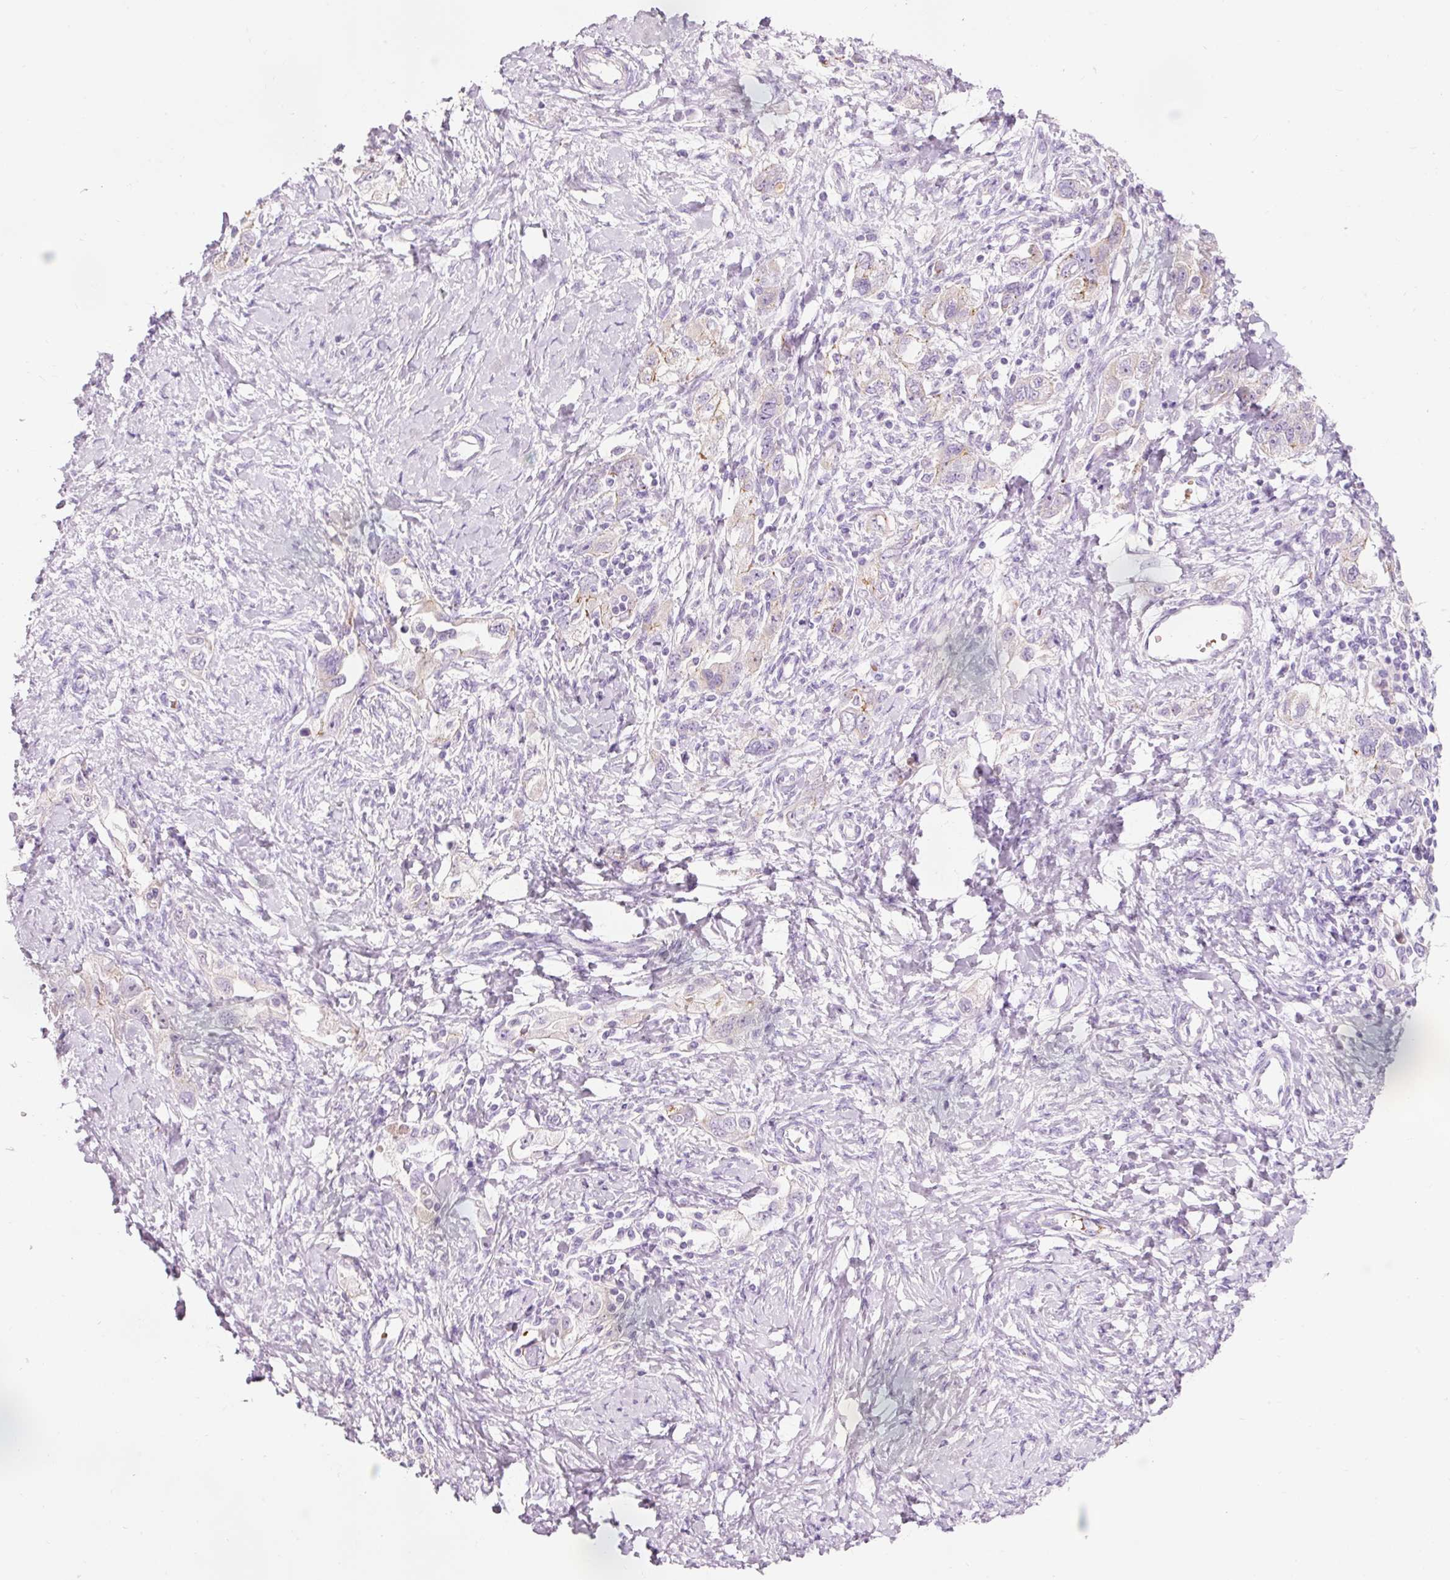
{"staining": {"intensity": "negative", "quantity": "none", "location": "none"}, "tissue": "ovarian cancer", "cell_type": "Tumor cells", "image_type": "cancer", "snomed": [{"axis": "morphology", "description": "Carcinoma, NOS"}, {"axis": "morphology", "description": "Cystadenocarcinoma, serous, NOS"}, {"axis": "topography", "description": "Ovary"}], "caption": "Micrograph shows no significant protein staining in tumor cells of ovarian cancer (carcinoma).", "gene": "DHRS11", "patient": {"sex": "female", "age": 69}}